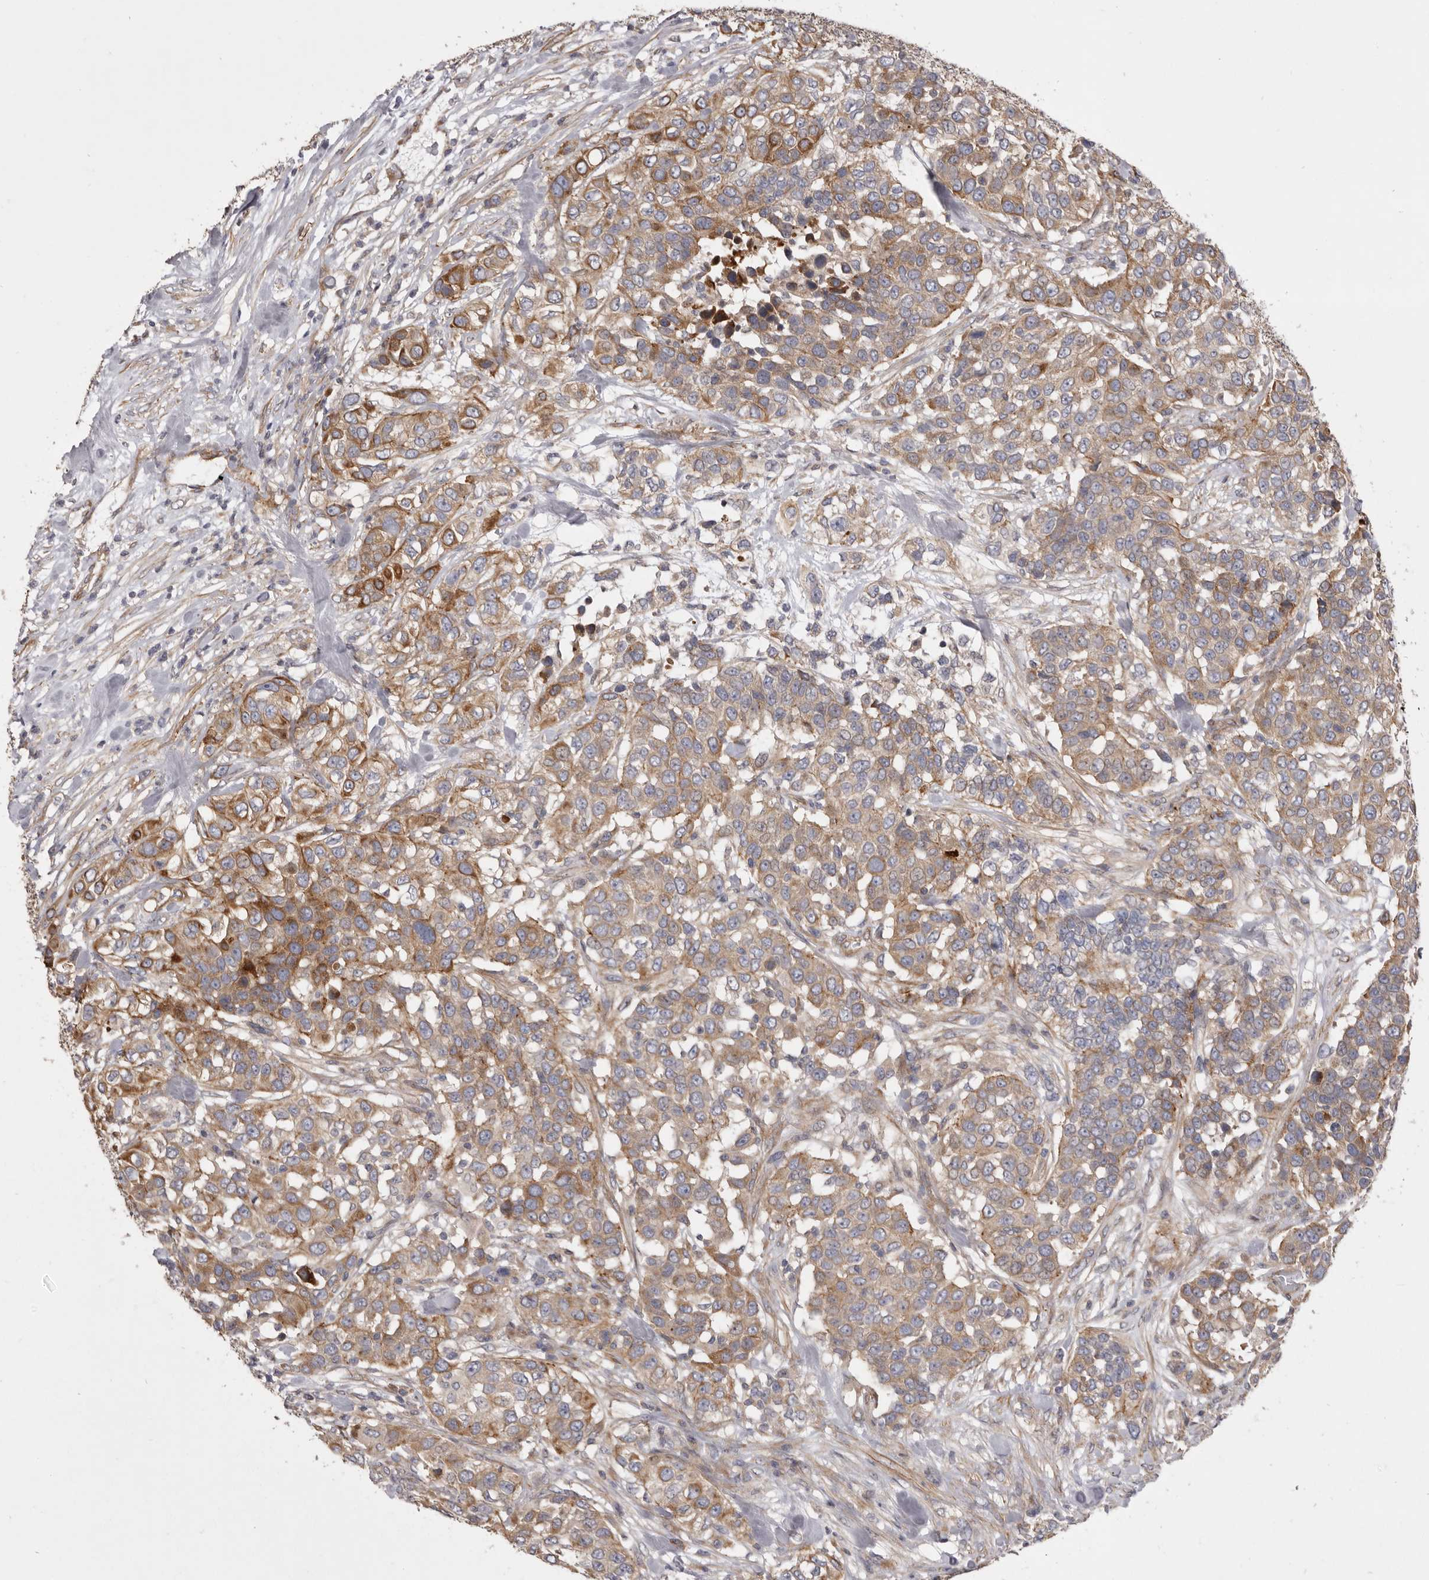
{"staining": {"intensity": "moderate", "quantity": ">75%", "location": "cytoplasmic/membranous"}, "tissue": "urothelial cancer", "cell_type": "Tumor cells", "image_type": "cancer", "snomed": [{"axis": "morphology", "description": "Urothelial carcinoma, High grade"}, {"axis": "topography", "description": "Urinary bladder"}], "caption": "Immunohistochemical staining of urothelial cancer displays medium levels of moderate cytoplasmic/membranous protein expression in about >75% of tumor cells. (DAB (3,3'-diaminobenzidine) = brown stain, brightfield microscopy at high magnification).", "gene": "VPS45", "patient": {"sex": "female", "age": 80}}